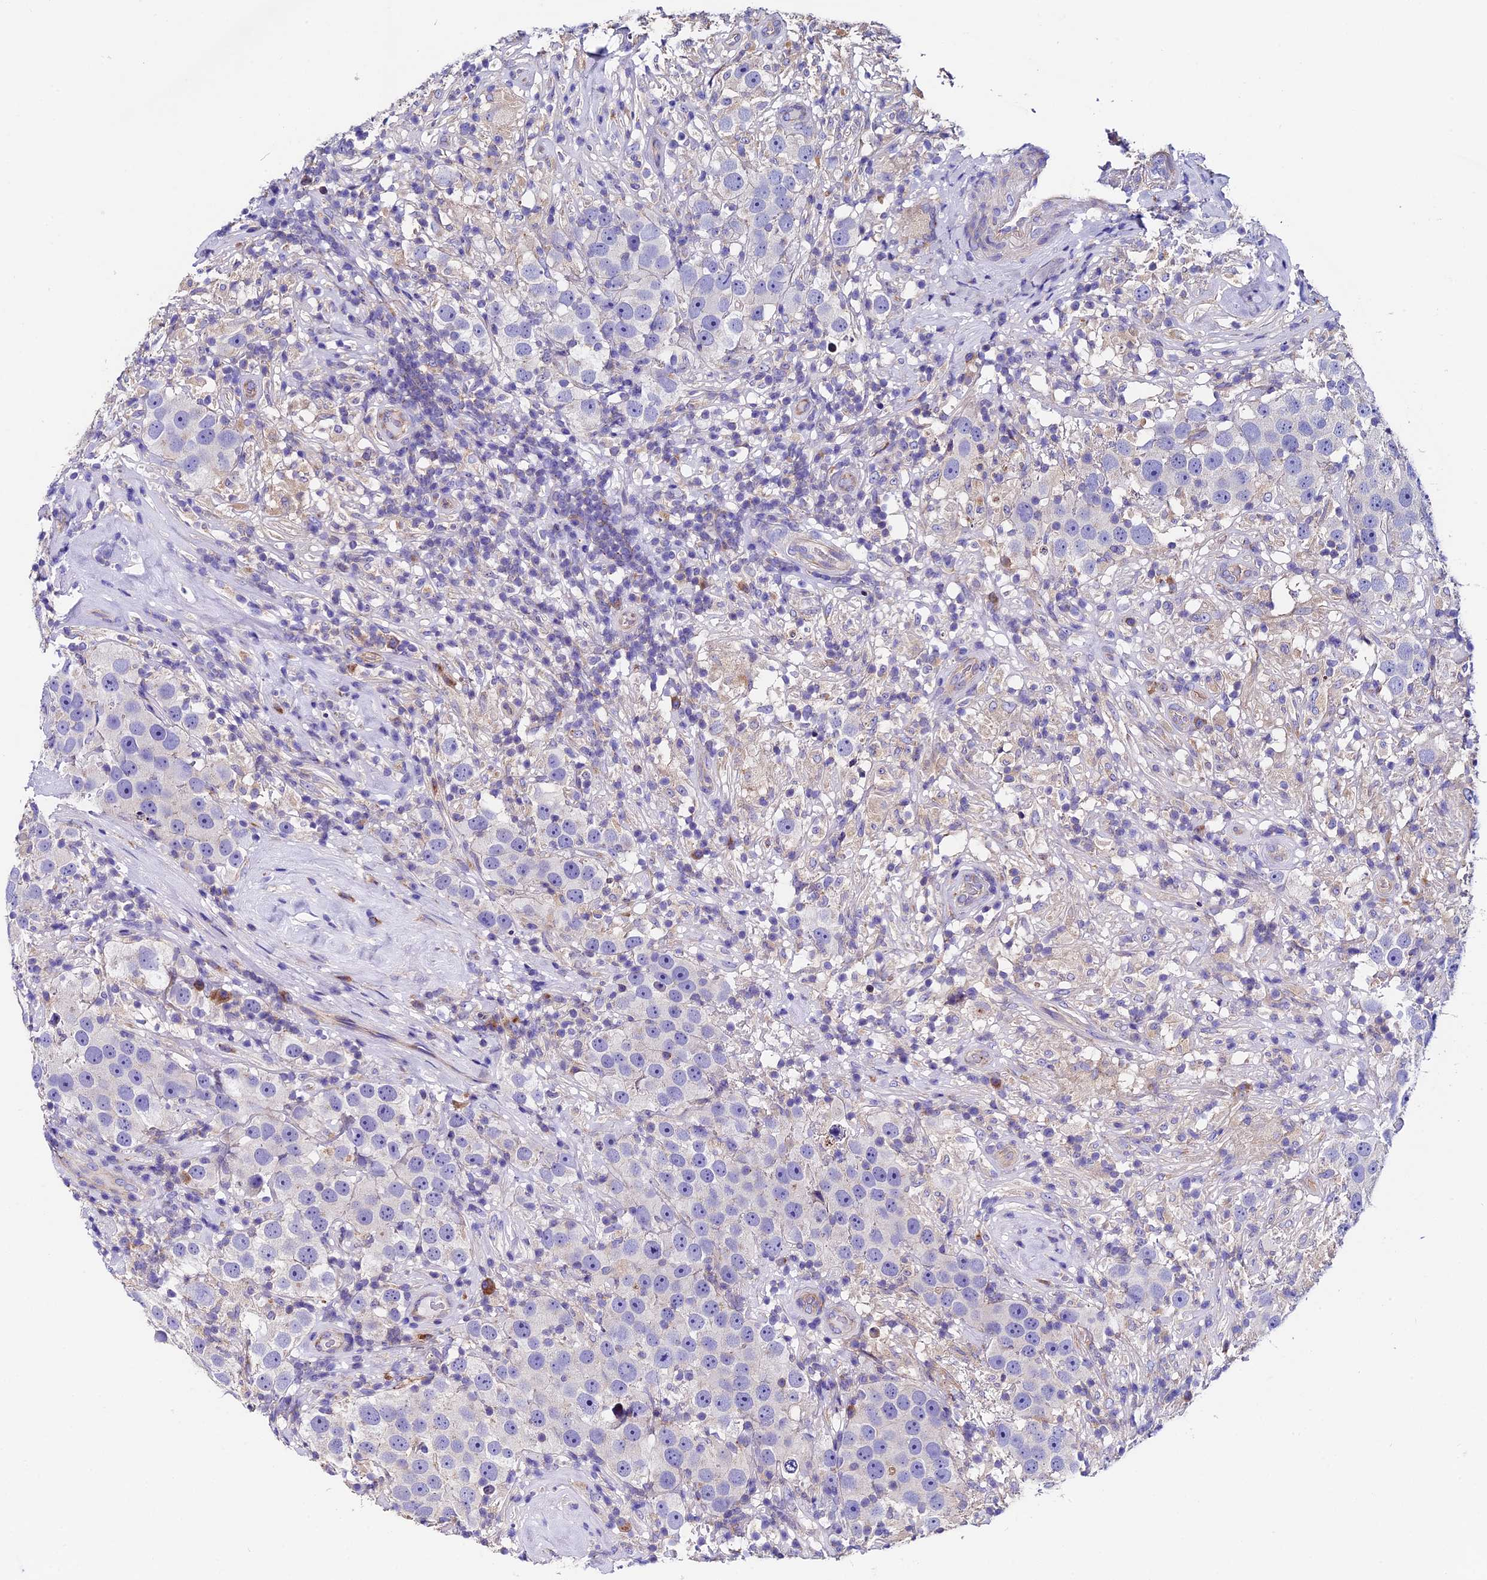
{"staining": {"intensity": "negative", "quantity": "none", "location": "none"}, "tissue": "testis cancer", "cell_type": "Tumor cells", "image_type": "cancer", "snomed": [{"axis": "morphology", "description": "Seminoma, NOS"}, {"axis": "topography", "description": "Testis"}], "caption": "DAB (3,3'-diaminobenzidine) immunohistochemical staining of human testis seminoma displays no significant positivity in tumor cells.", "gene": "COMTD1", "patient": {"sex": "male", "age": 49}}